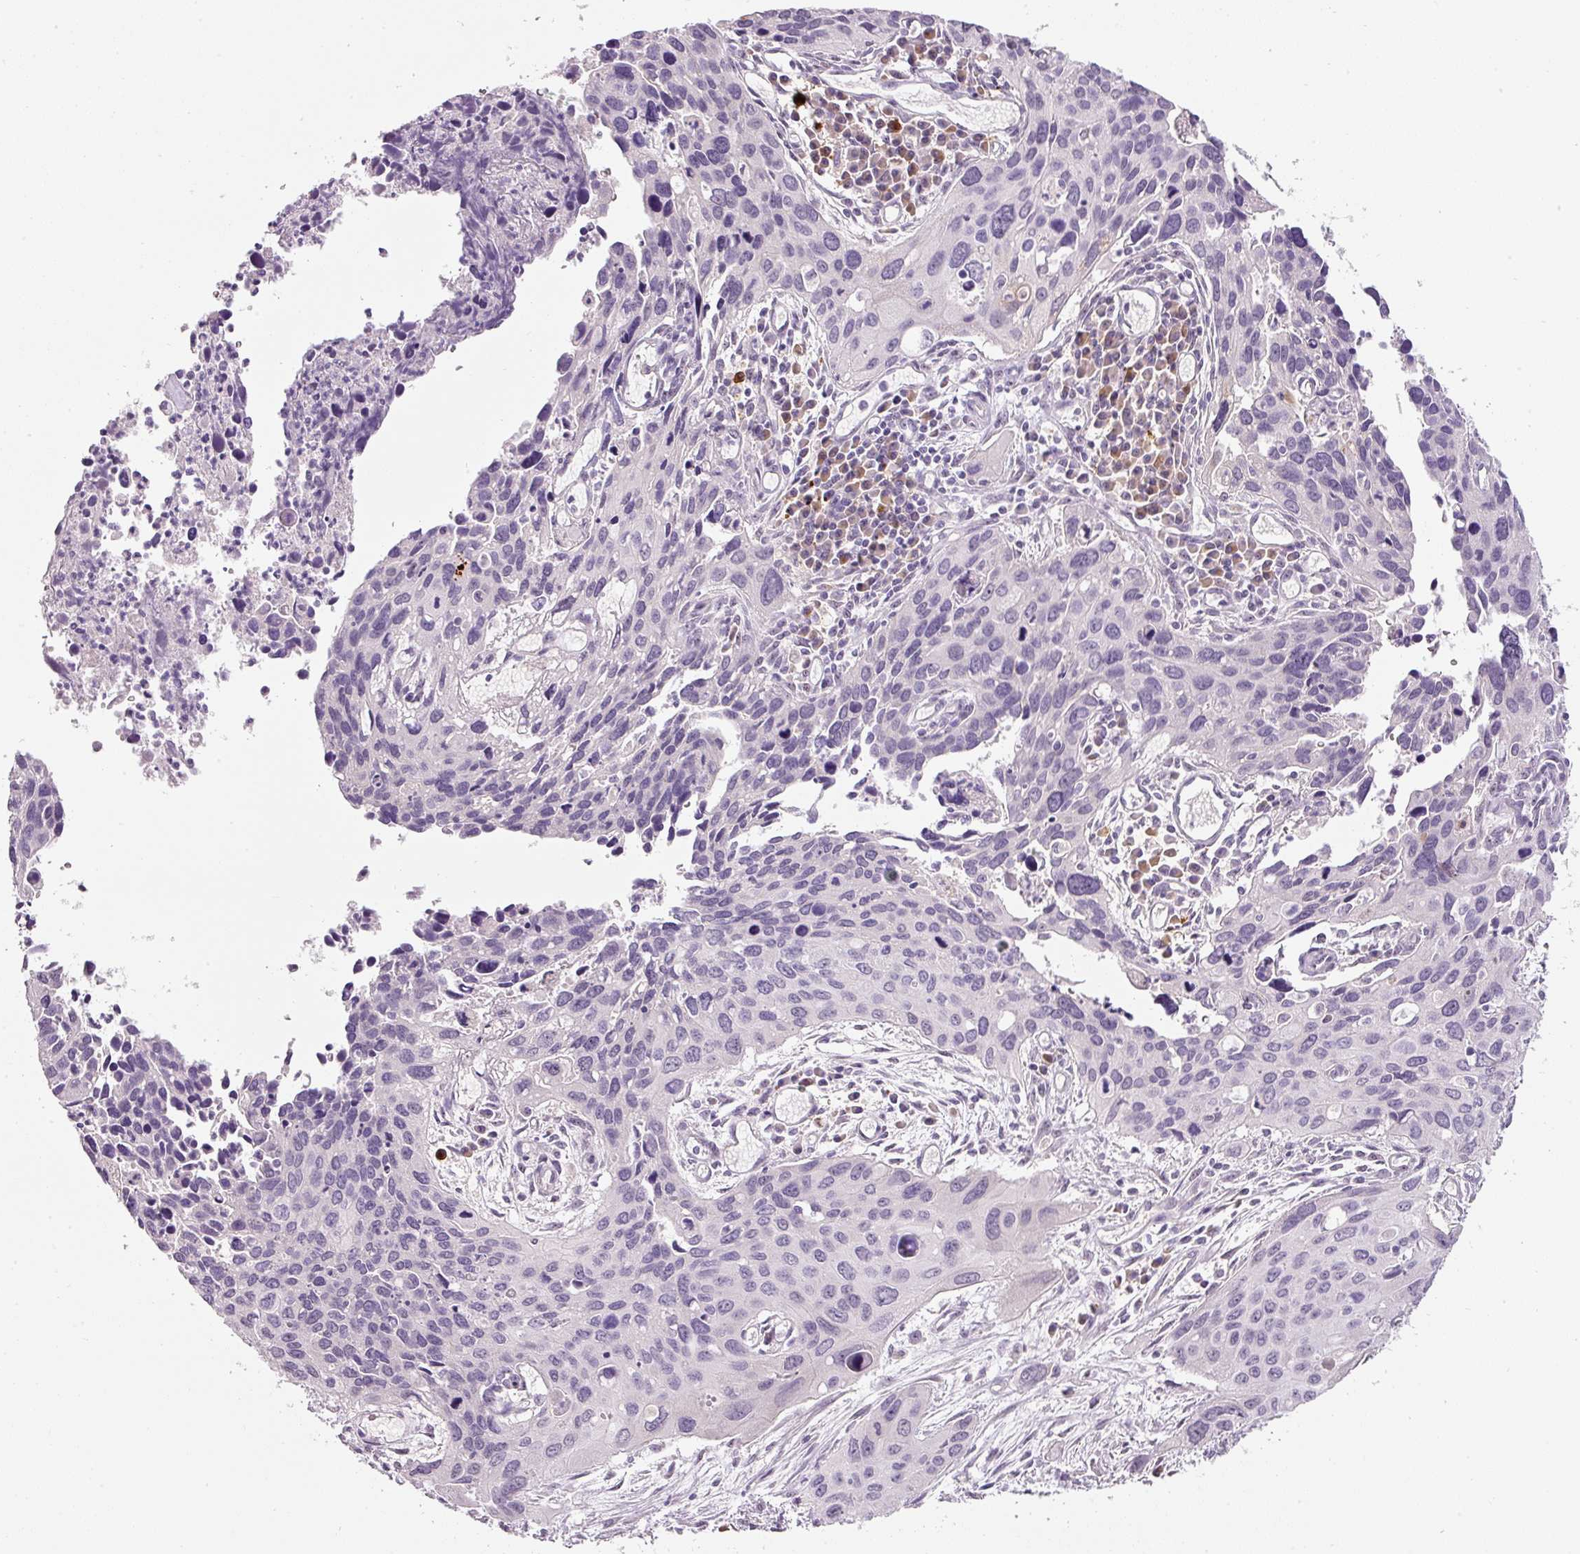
{"staining": {"intensity": "negative", "quantity": "none", "location": "none"}, "tissue": "cervical cancer", "cell_type": "Tumor cells", "image_type": "cancer", "snomed": [{"axis": "morphology", "description": "Squamous cell carcinoma, NOS"}, {"axis": "topography", "description": "Cervix"}], "caption": "The immunohistochemistry photomicrograph has no significant staining in tumor cells of cervical cancer (squamous cell carcinoma) tissue. Nuclei are stained in blue.", "gene": "TMEM37", "patient": {"sex": "female", "age": 55}}